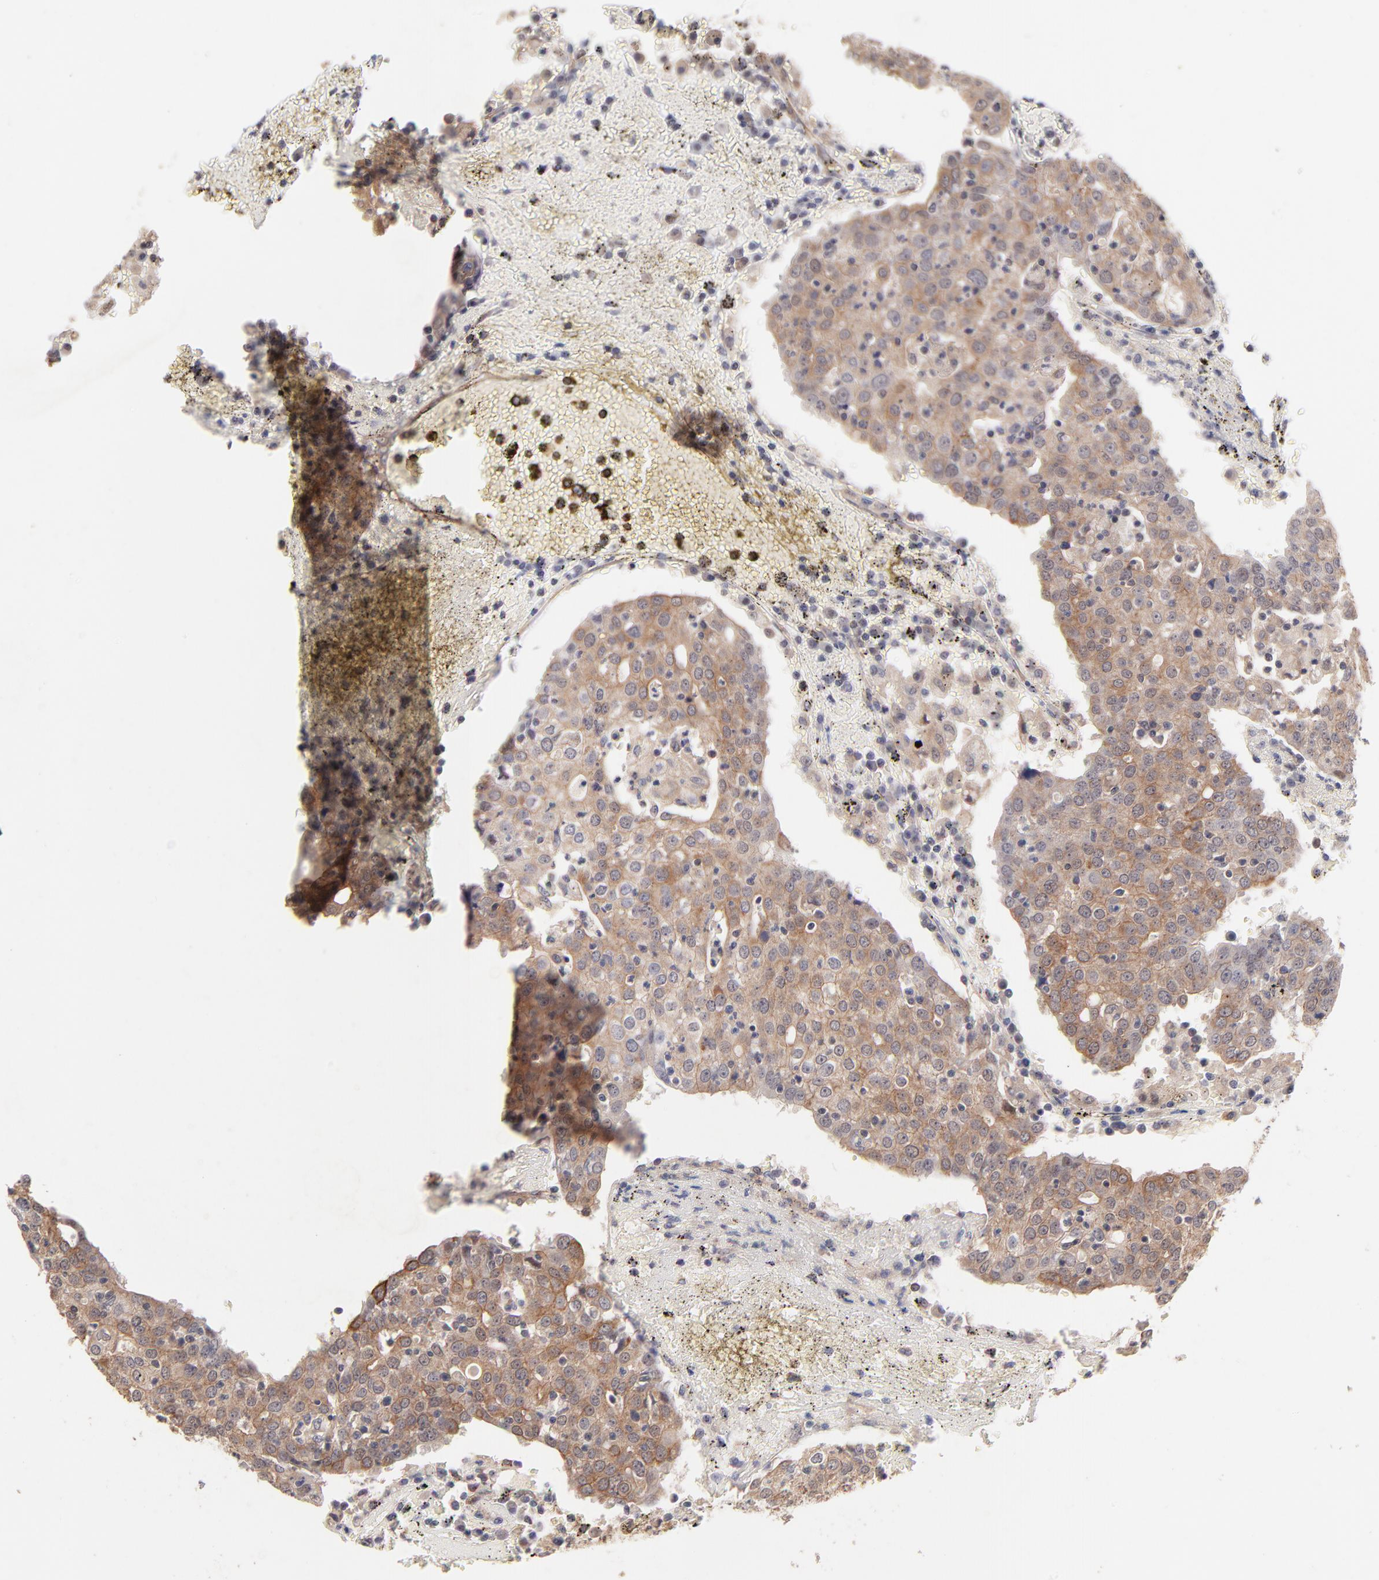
{"staining": {"intensity": "moderate", "quantity": ">75%", "location": "cytoplasmic/membranous"}, "tissue": "head and neck cancer", "cell_type": "Tumor cells", "image_type": "cancer", "snomed": [{"axis": "morphology", "description": "Adenocarcinoma, NOS"}, {"axis": "topography", "description": "Salivary gland"}, {"axis": "topography", "description": "Head-Neck"}], "caption": "Head and neck adenocarcinoma stained for a protein (brown) displays moderate cytoplasmic/membranous positive staining in approximately >75% of tumor cells.", "gene": "STAP2", "patient": {"sex": "female", "age": 65}}